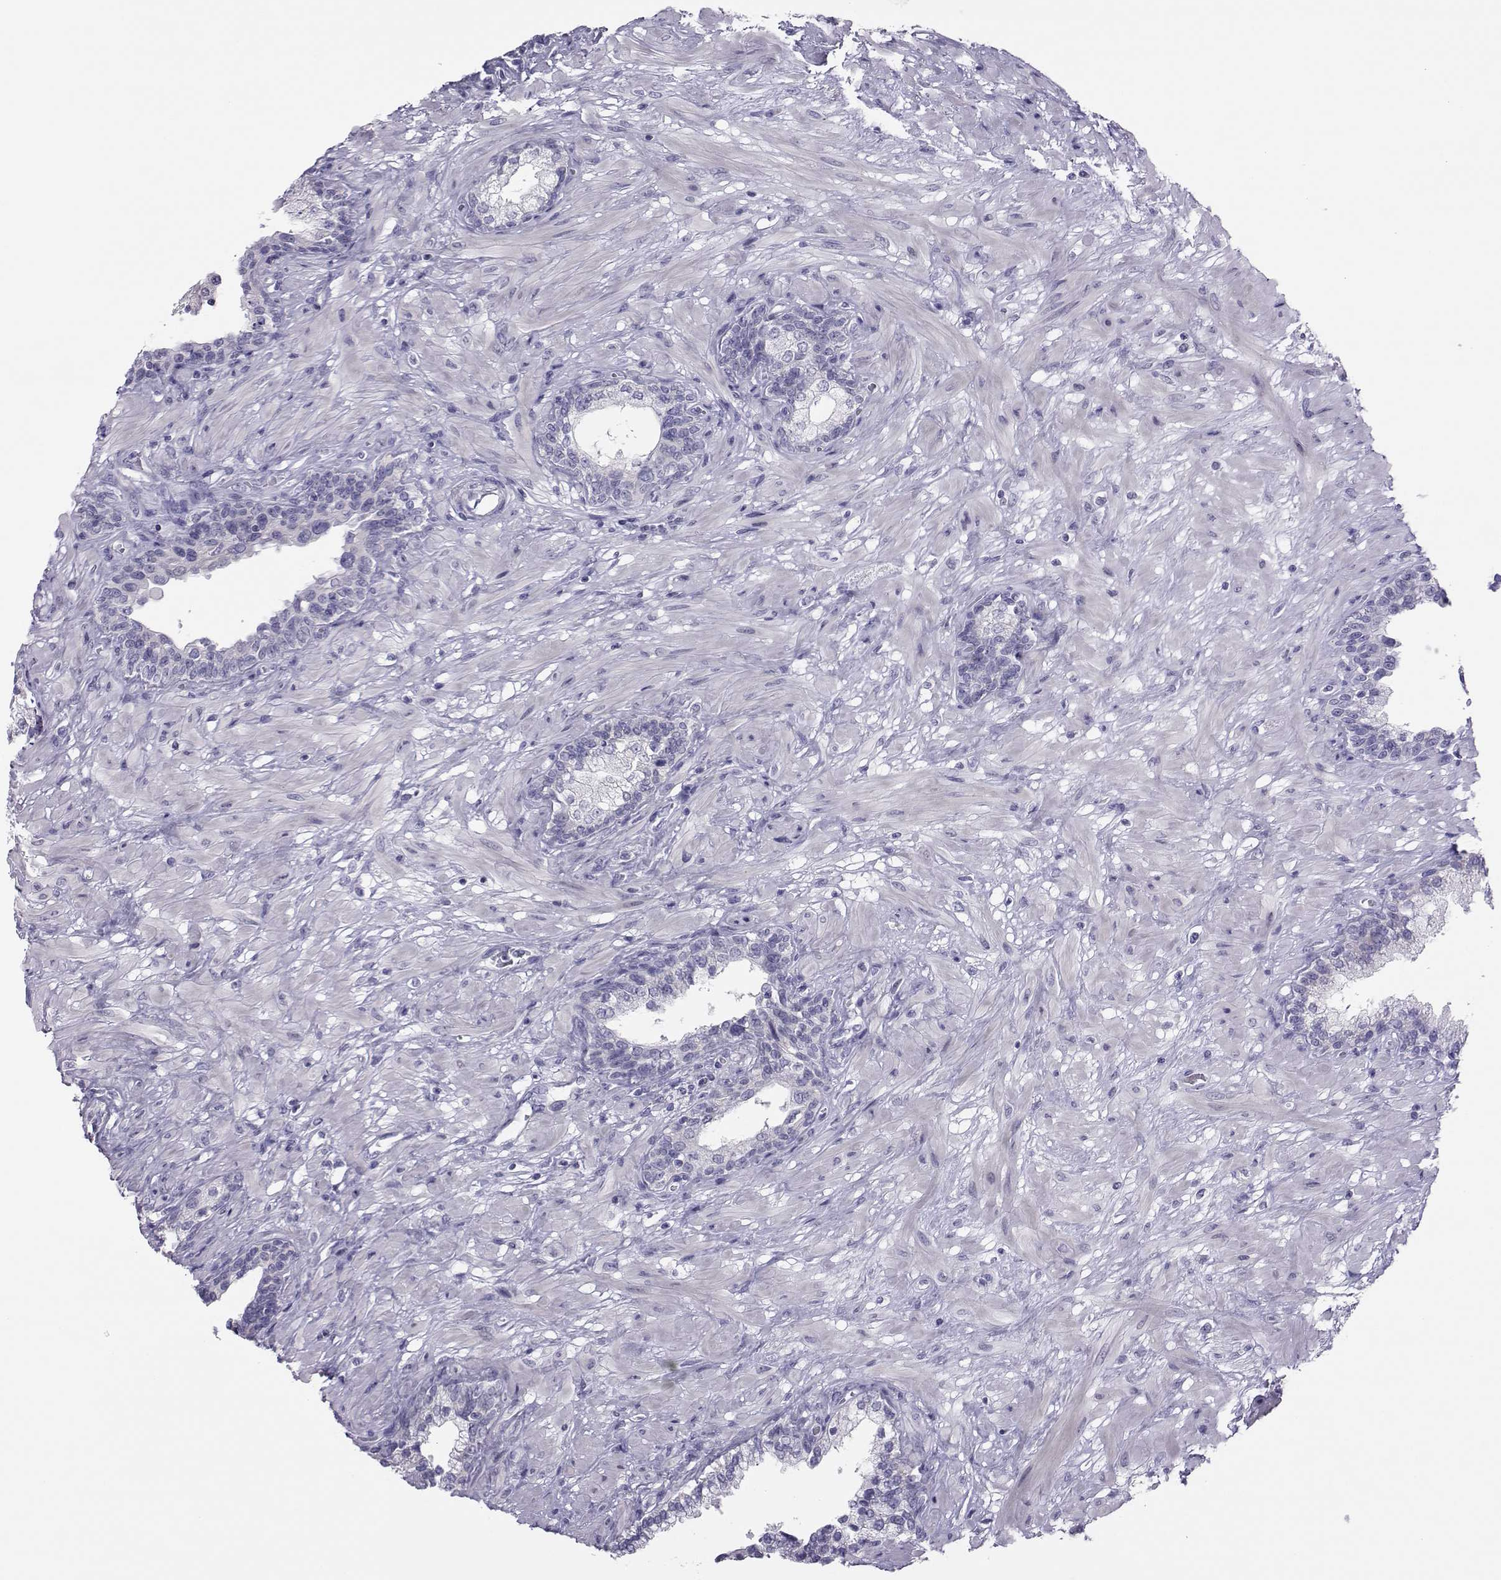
{"staining": {"intensity": "negative", "quantity": "none", "location": "none"}, "tissue": "prostate", "cell_type": "Glandular cells", "image_type": "normal", "snomed": [{"axis": "morphology", "description": "Normal tissue, NOS"}, {"axis": "topography", "description": "Prostate"}], "caption": "This photomicrograph is of unremarkable prostate stained with IHC to label a protein in brown with the nuclei are counter-stained blue. There is no positivity in glandular cells. (DAB immunohistochemistry with hematoxylin counter stain).", "gene": "TRPM7", "patient": {"sex": "male", "age": 63}}